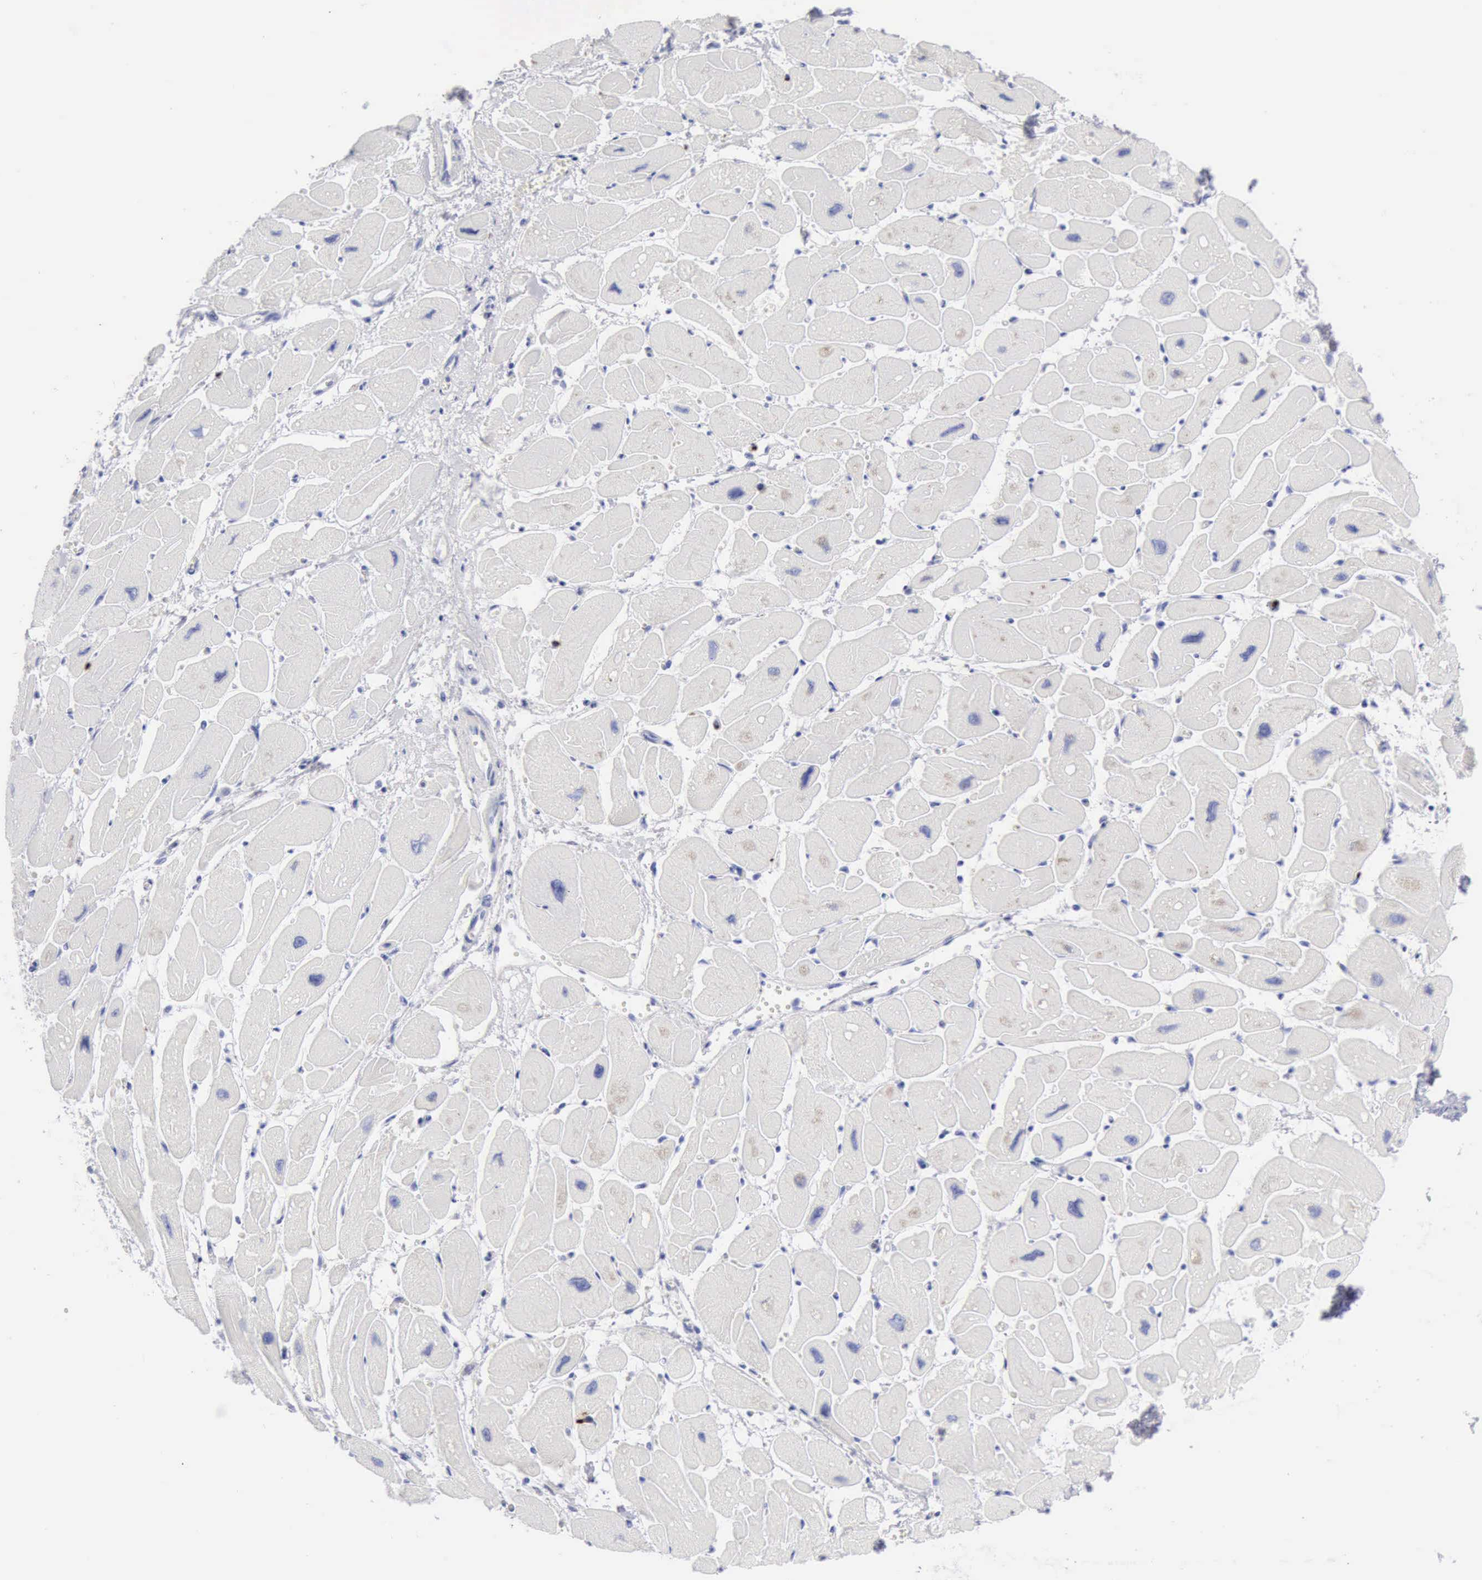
{"staining": {"intensity": "negative", "quantity": "none", "location": "none"}, "tissue": "heart muscle", "cell_type": "Cardiomyocytes", "image_type": "normal", "snomed": [{"axis": "morphology", "description": "Normal tissue, NOS"}, {"axis": "topography", "description": "Heart"}], "caption": "There is no significant expression in cardiomyocytes of heart muscle. (Brightfield microscopy of DAB (3,3'-diaminobenzidine) immunohistochemistry at high magnification).", "gene": "GZMB", "patient": {"sex": "female", "age": 54}}